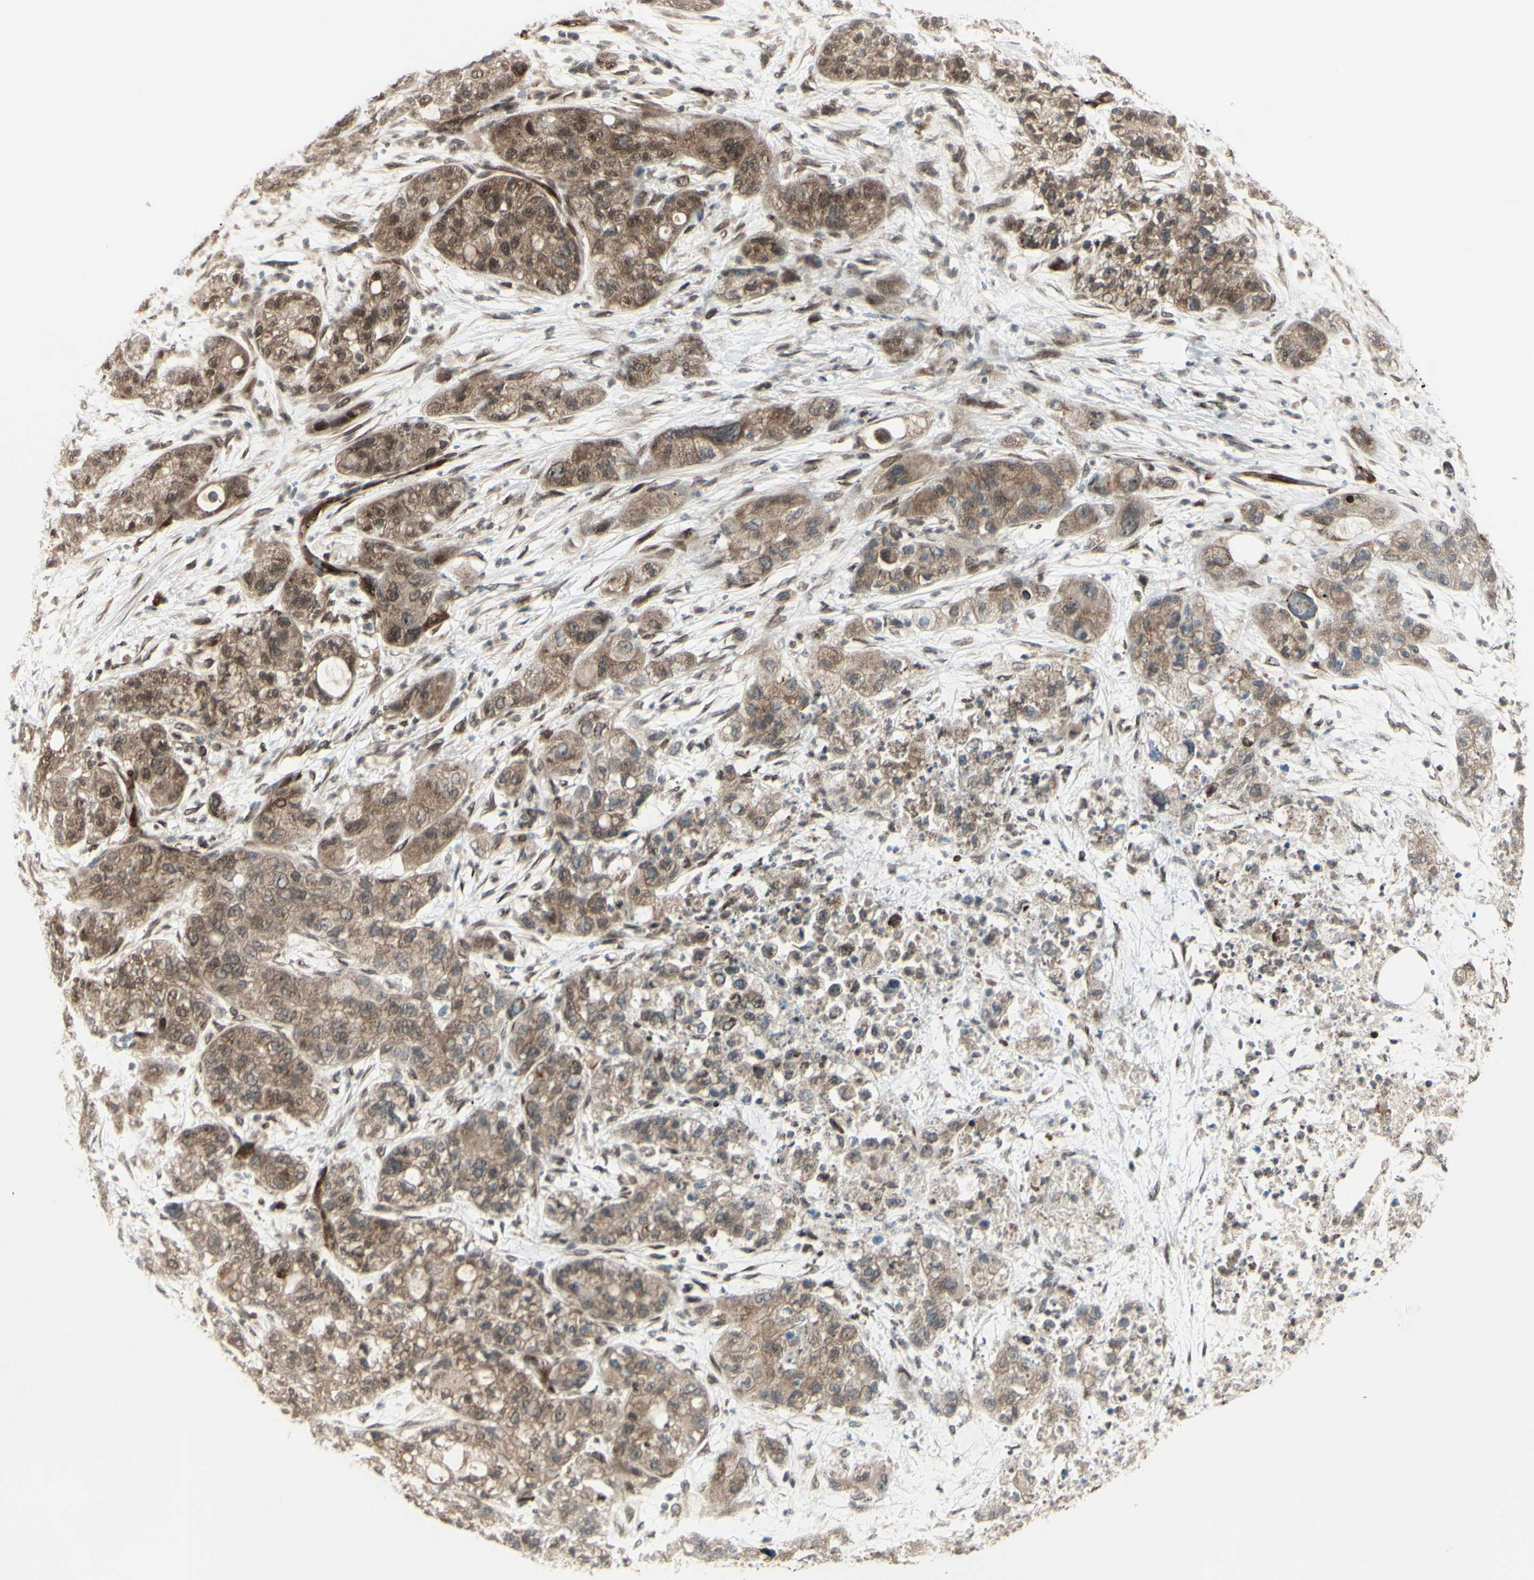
{"staining": {"intensity": "moderate", "quantity": ">75%", "location": "cytoplasmic/membranous,nuclear"}, "tissue": "pancreatic cancer", "cell_type": "Tumor cells", "image_type": "cancer", "snomed": [{"axis": "morphology", "description": "Adenocarcinoma, NOS"}, {"axis": "topography", "description": "Pancreas"}], "caption": "A photomicrograph showing moderate cytoplasmic/membranous and nuclear positivity in about >75% of tumor cells in pancreatic adenocarcinoma, as visualized by brown immunohistochemical staining.", "gene": "MLF2", "patient": {"sex": "female", "age": 78}}